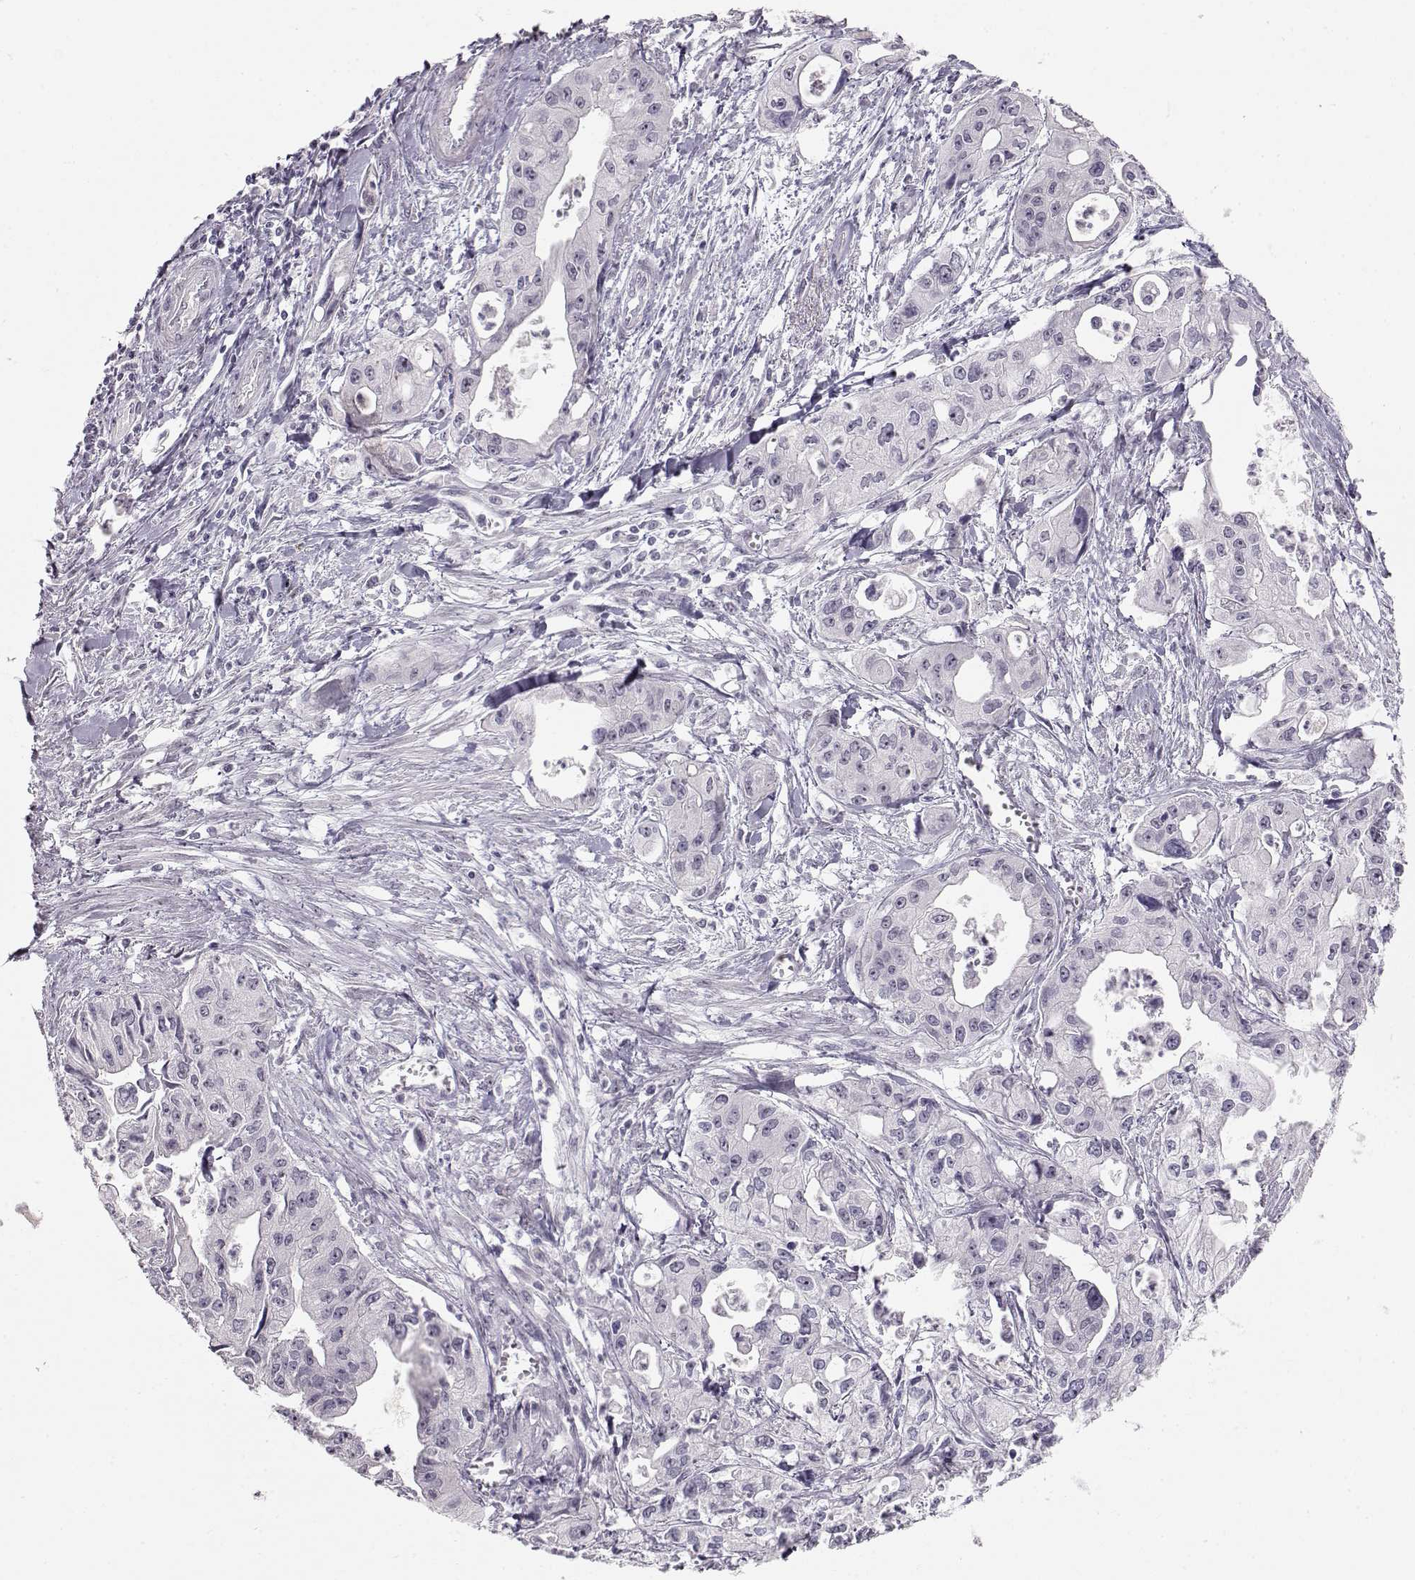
{"staining": {"intensity": "negative", "quantity": "none", "location": "none"}, "tissue": "pancreatic cancer", "cell_type": "Tumor cells", "image_type": "cancer", "snomed": [{"axis": "morphology", "description": "Adenocarcinoma, NOS"}, {"axis": "topography", "description": "Pancreas"}], "caption": "IHC image of pancreatic cancer stained for a protein (brown), which exhibits no staining in tumor cells.", "gene": "FAM205A", "patient": {"sex": "male", "age": 70}}